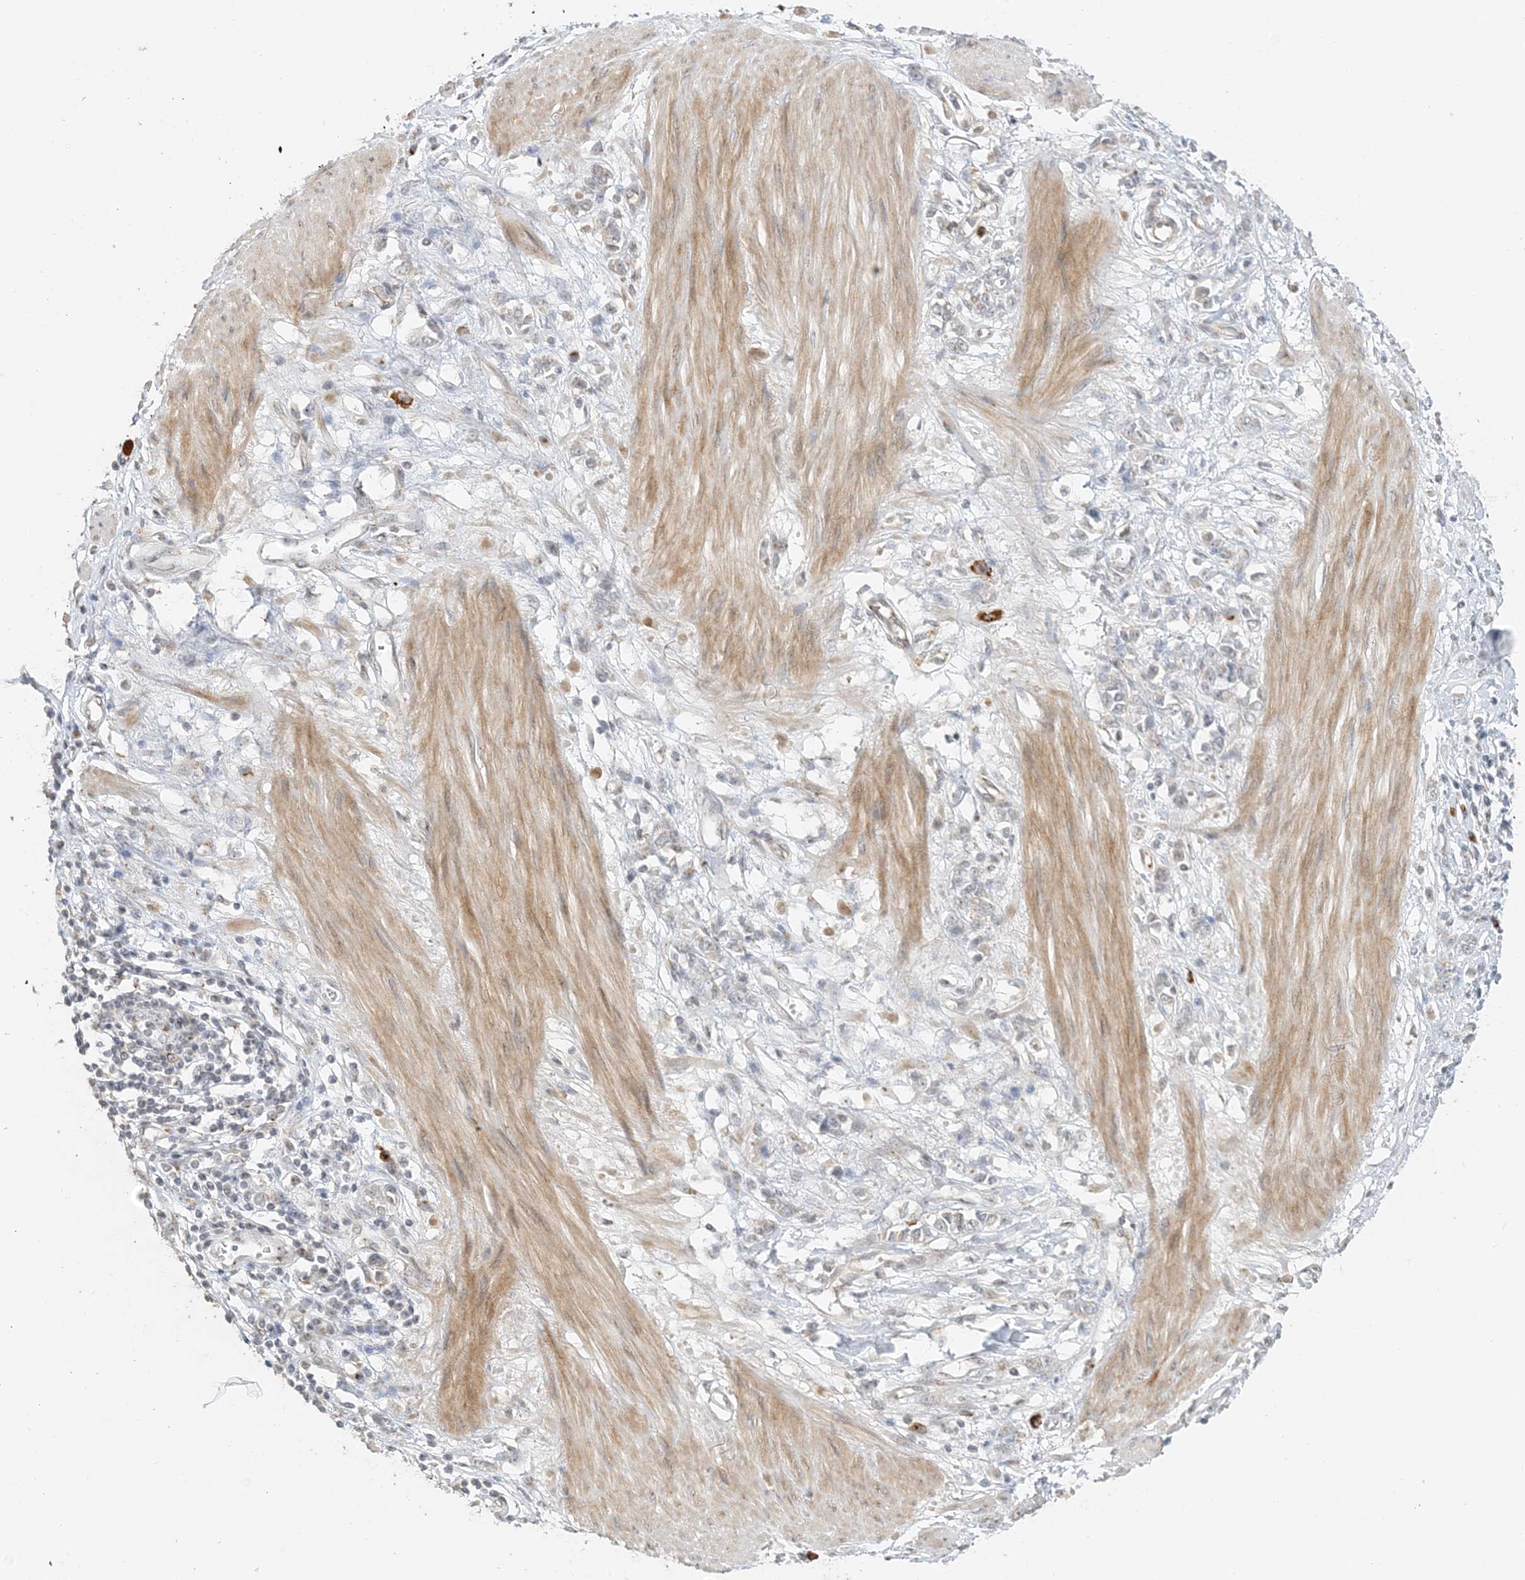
{"staining": {"intensity": "negative", "quantity": "none", "location": "none"}, "tissue": "stomach cancer", "cell_type": "Tumor cells", "image_type": "cancer", "snomed": [{"axis": "morphology", "description": "Adenocarcinoma, NOS"}, {"axis": "topography", "description": "Stomach"}], "caption": "Immunohistochemistry histopathology image of human stomach cancer stained for a protein (brown), which displays no staining in tumor cells. Brightfield microscopy of IHC stained with DAB (3,3'-diaminobenzidine) (brown) and hematoxylin (blue), captured at high magnification.", "gene": "ZCCHC4", "patient": {"sex": "female", "age": 76}}